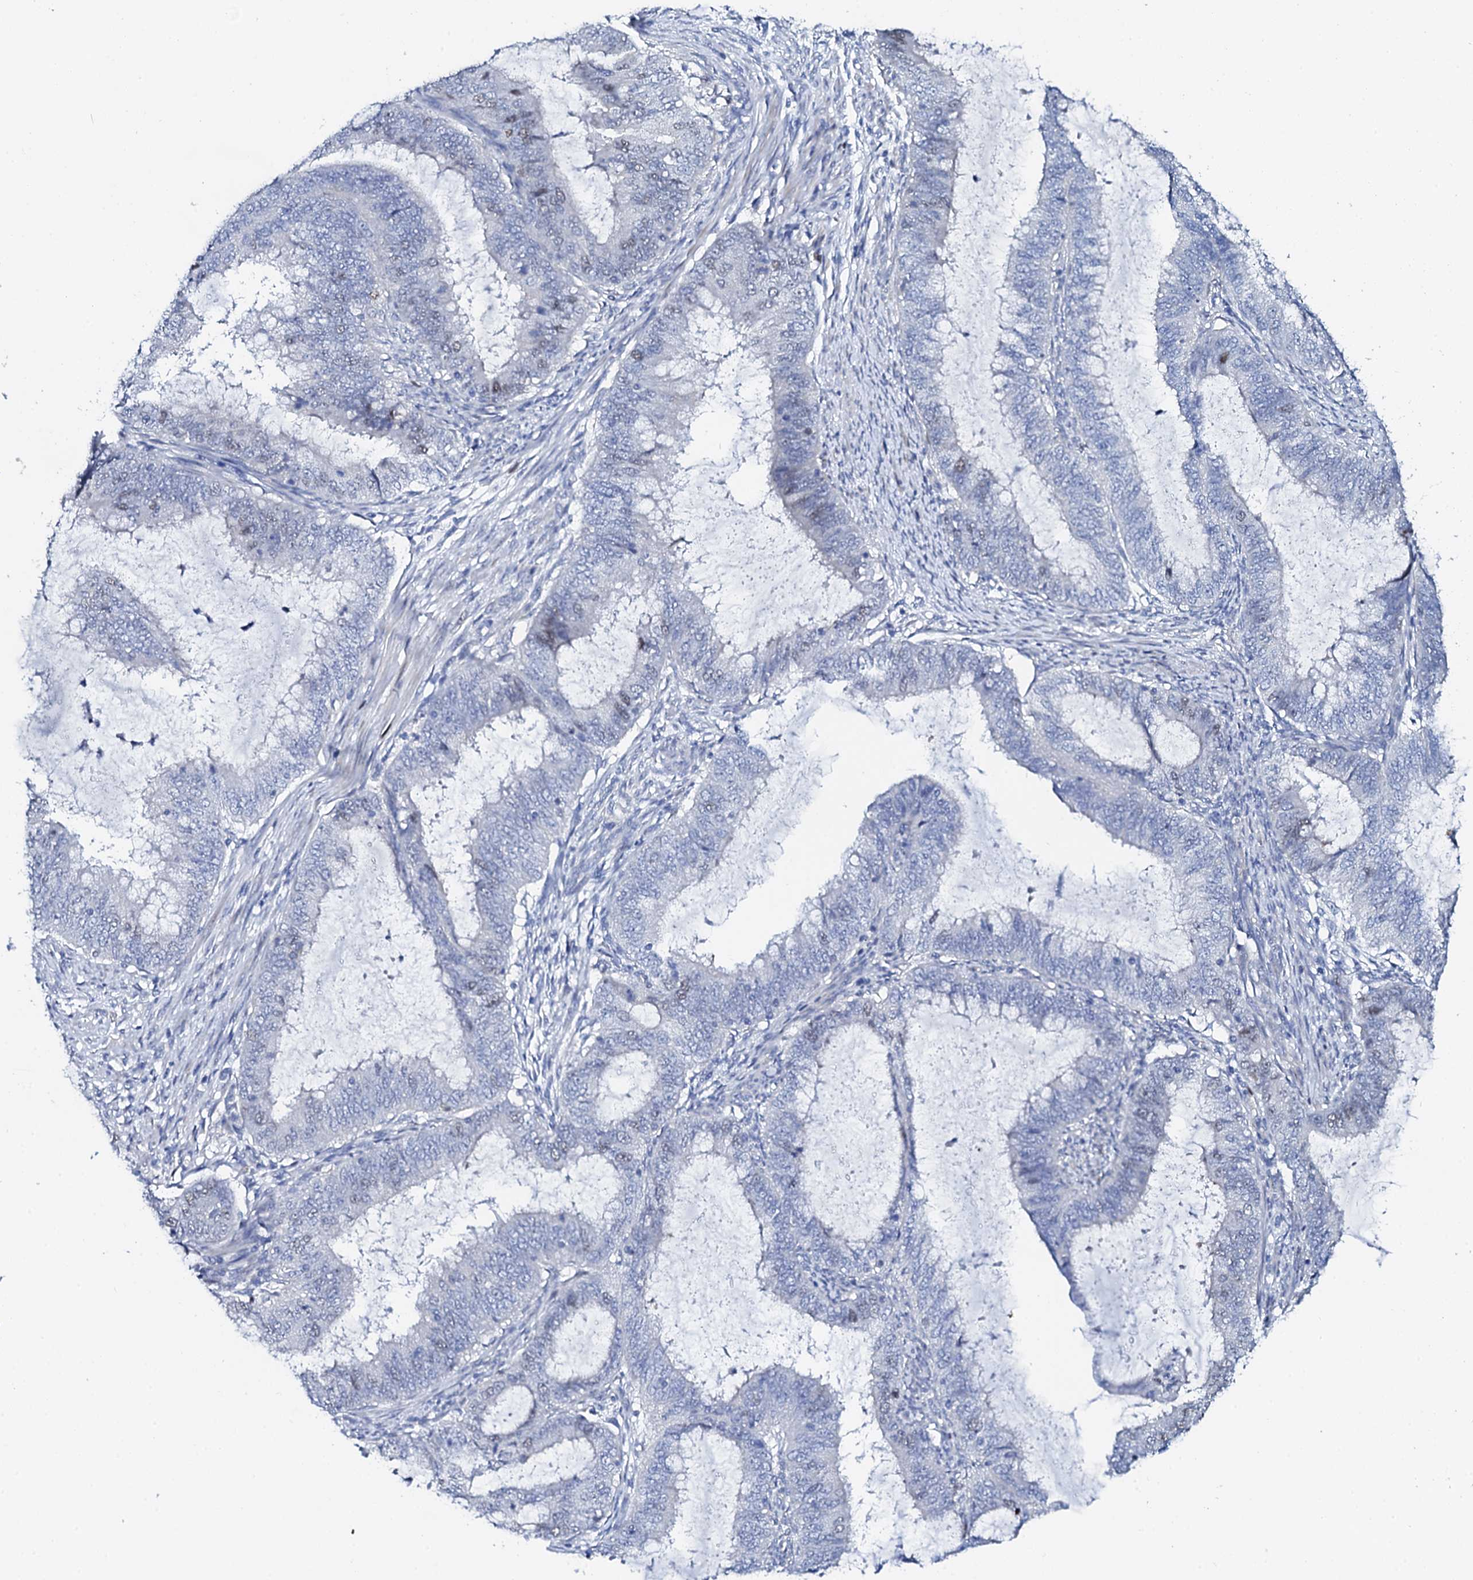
{"staining": {"intensity": "weak", "quantity": "<25%", "location": "nuclear"}, "tissue": "endometrial cancer", "cell_type": "Tumor cells", "image_type": "cancer", "snomed": [{"axis": "morphology", "description": "Adenocarcinoma, NOS"}, {"axis": "topography", "description": "Endometrium"}], "caption": "IHC image of neoplastic tissue: human adenocarcinoma (endometrial) stained with DAB (3,3'-diaminobenzidine) exhibits no significant protein positivity in tumor cells.", "gene": "NUDT13", "patient": {"sex": "female", "age": 51}}